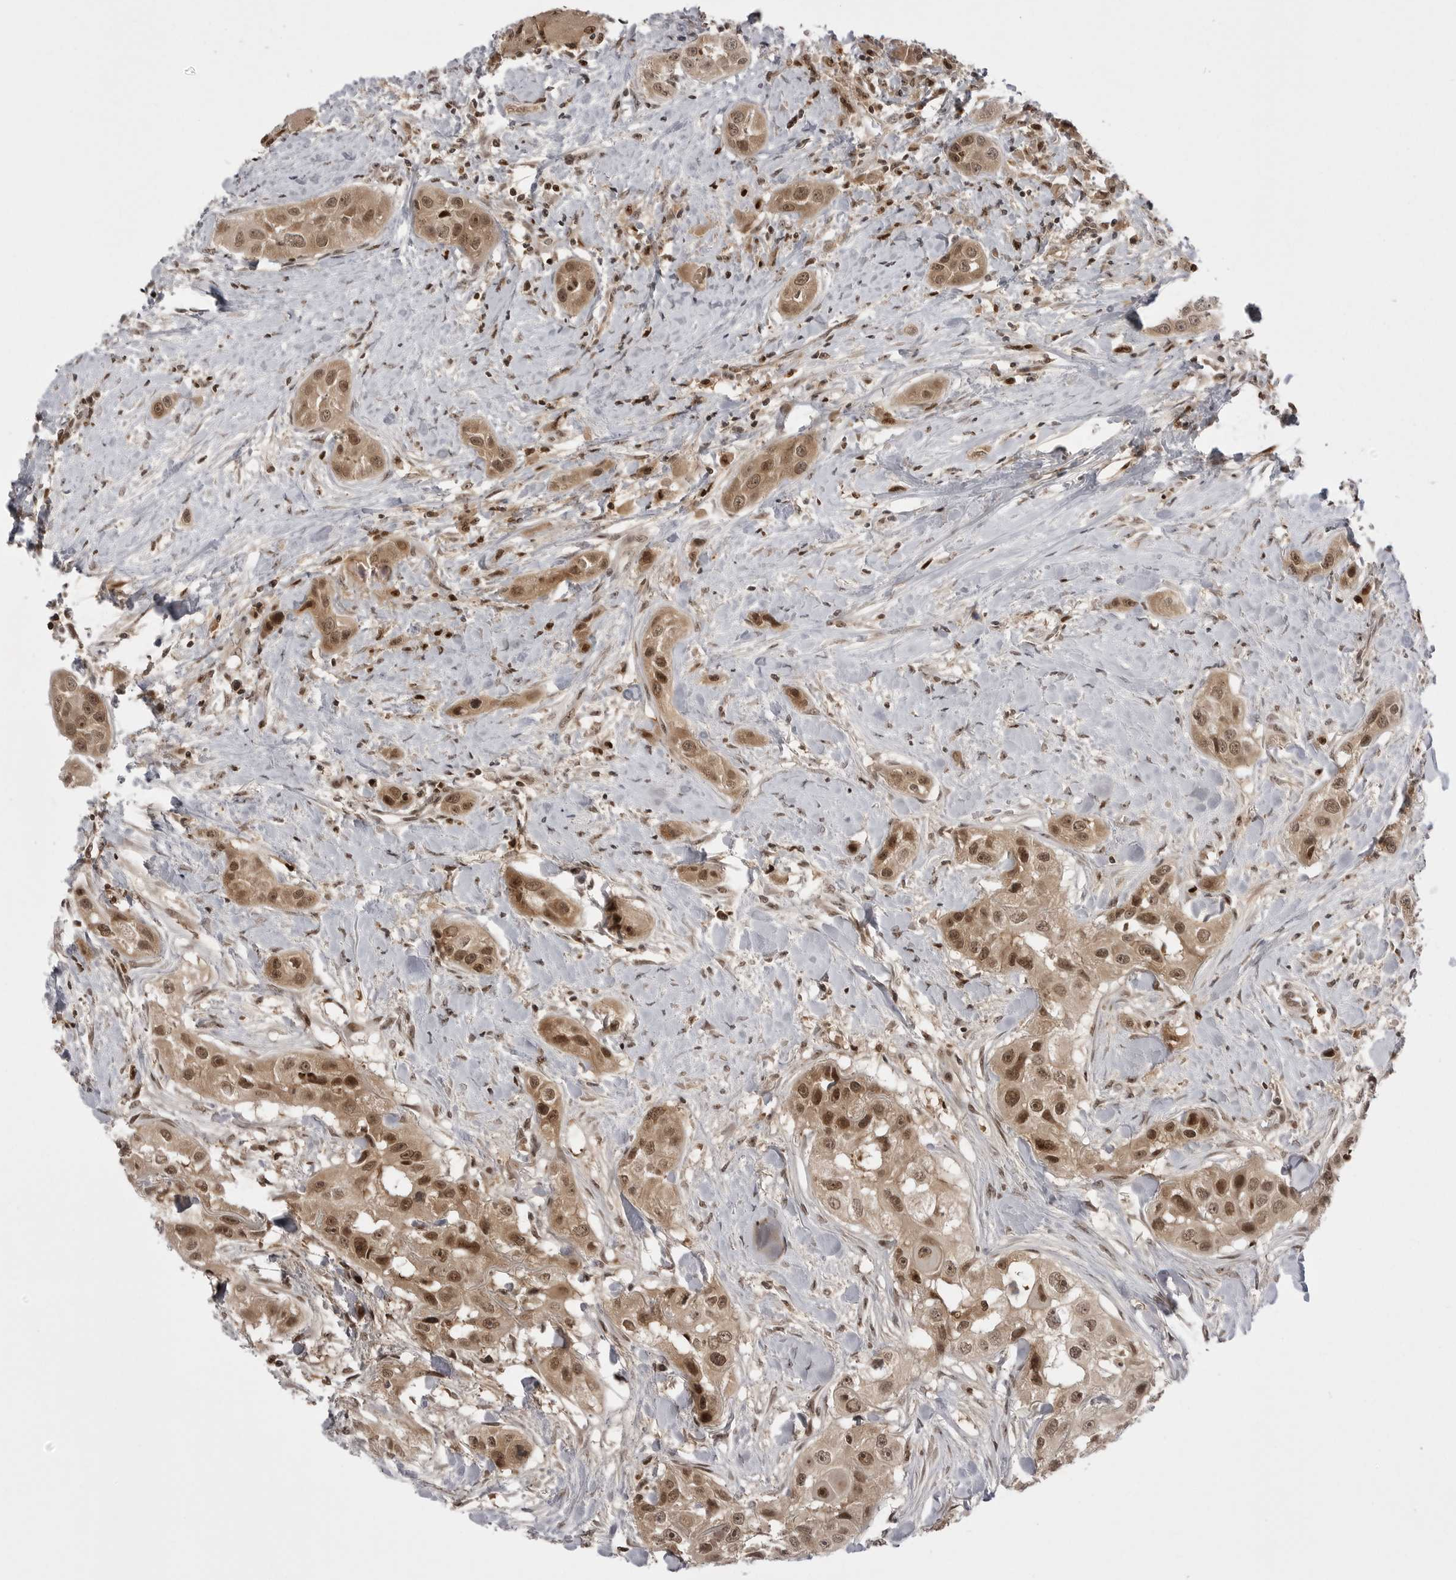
{"staining": {"intensity": "moderate", "quantity": ">75%", "location": "cytoplasmic/membranous,nuclear"}, "tissue": "head and neck cancer", "cell_type": "Tumor cells", "image_type": "cancer", "snomed": [{"axis": "morphology", "description": "Normal tissue, NOS"}, {"axis": "morphology", "description": "Squamous cell carcinoma, NOS"}, {"axis": "topography", "description": "Skeletal muscle"}, {"axis": "topography", "description": "Head-Neck"}], "caption": "Human head and neck cancer stained for a protein (brown) shows moderate cytoplasmic/membranous and nuclear positive positivity in approximately >75% of tumor cells.", "gene": "PTK2B", "patient": {"sex": "male", "age": 51}}